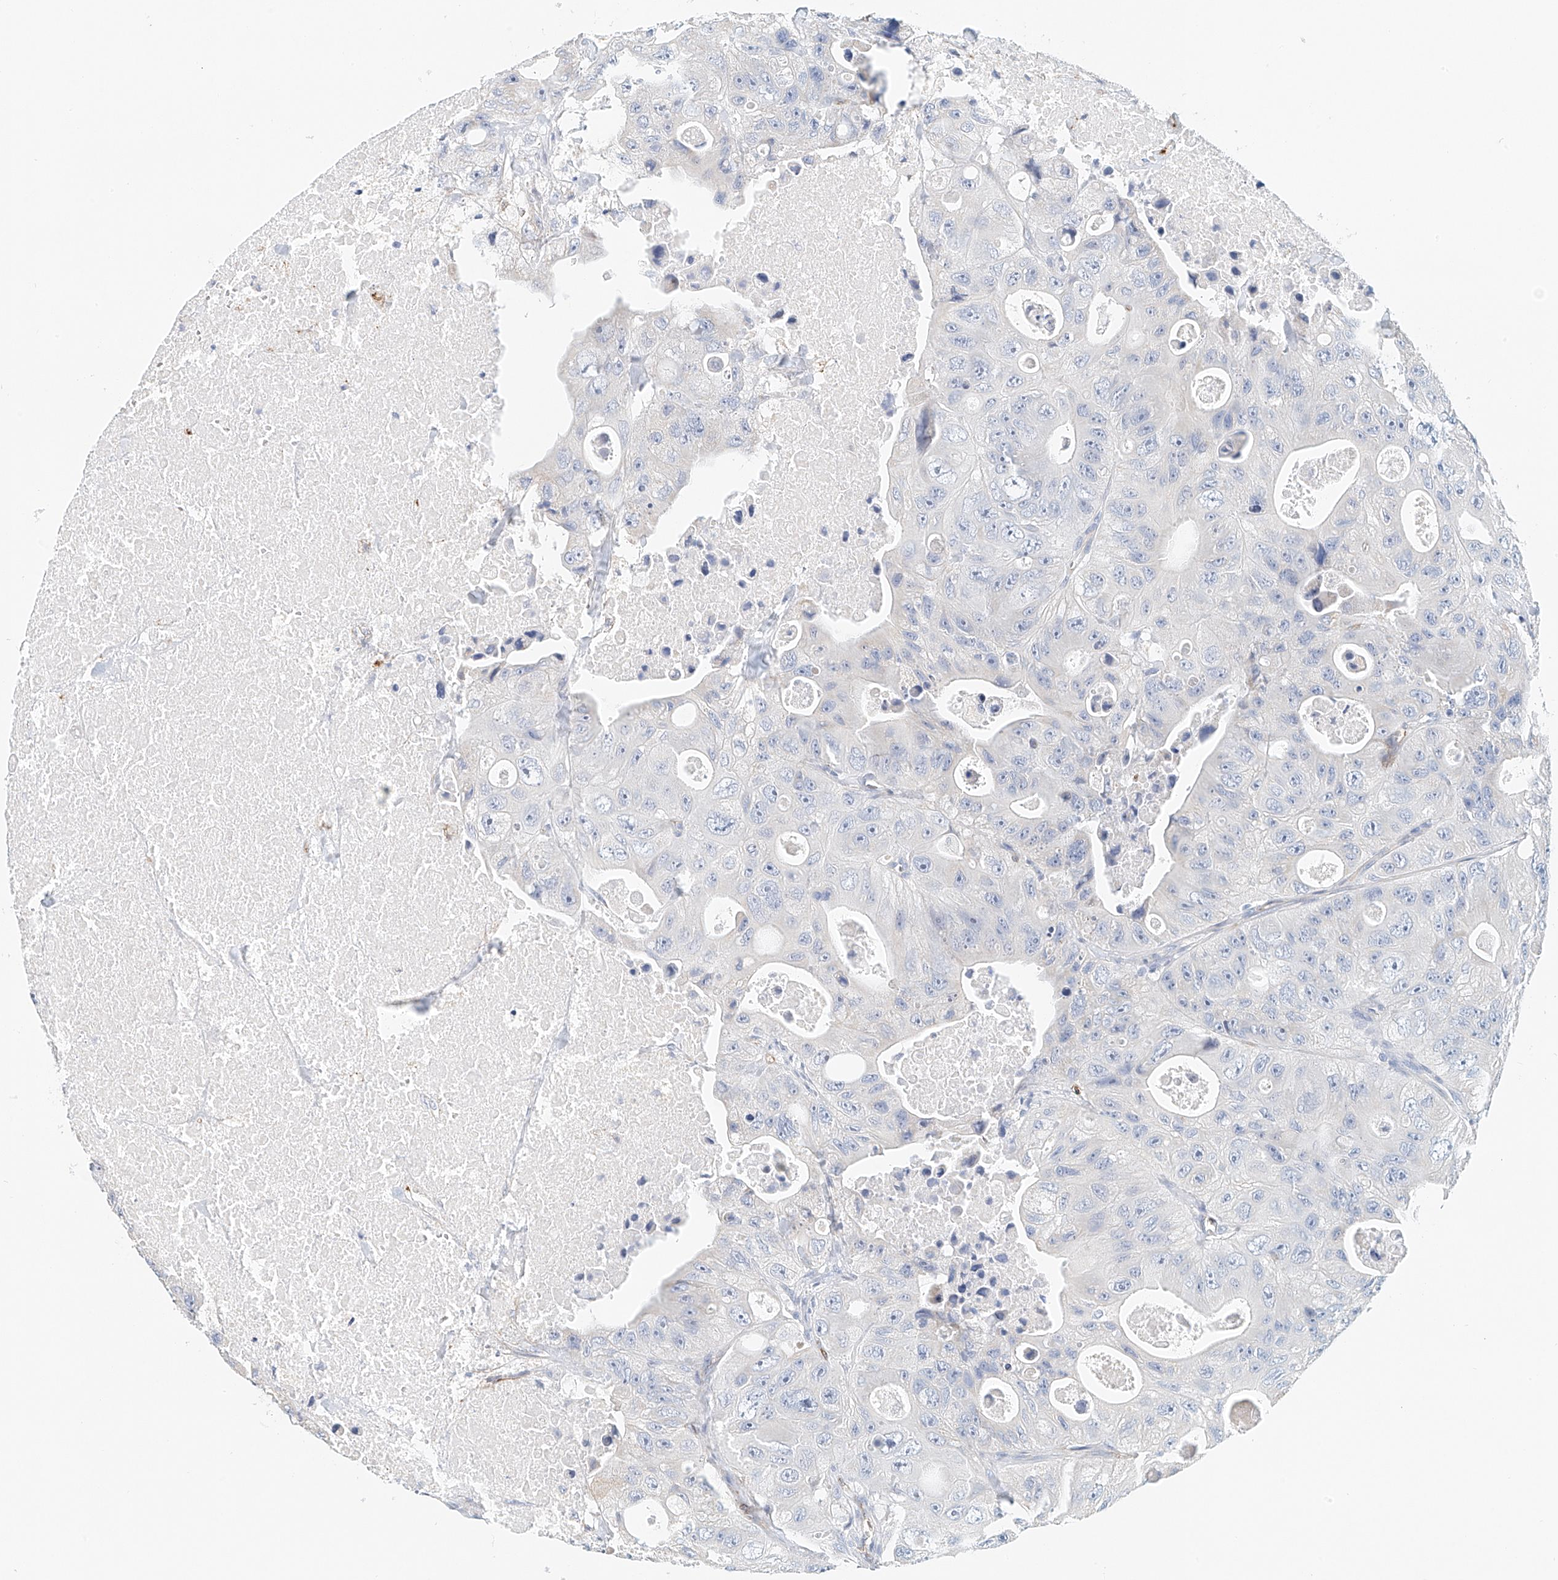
{"staining": {"intensity": "negative", "quantity": "none", "location": "none"}, "tissue": "colorectal cancer", "cell_type": "Tumor cells", "image_type": "cancer", "snomed": [{"axis": "morphology", "description": "Adenocarcinoma, NOS"}, {"axis": "topography", "description": "Colon"}], "caption": "Protein analysis of colorectal adenocarcinoma shows no significant positivity in tumor cells.", "gene": "ARHGAP28", "patient": {"sex": "female", "age": 46}}